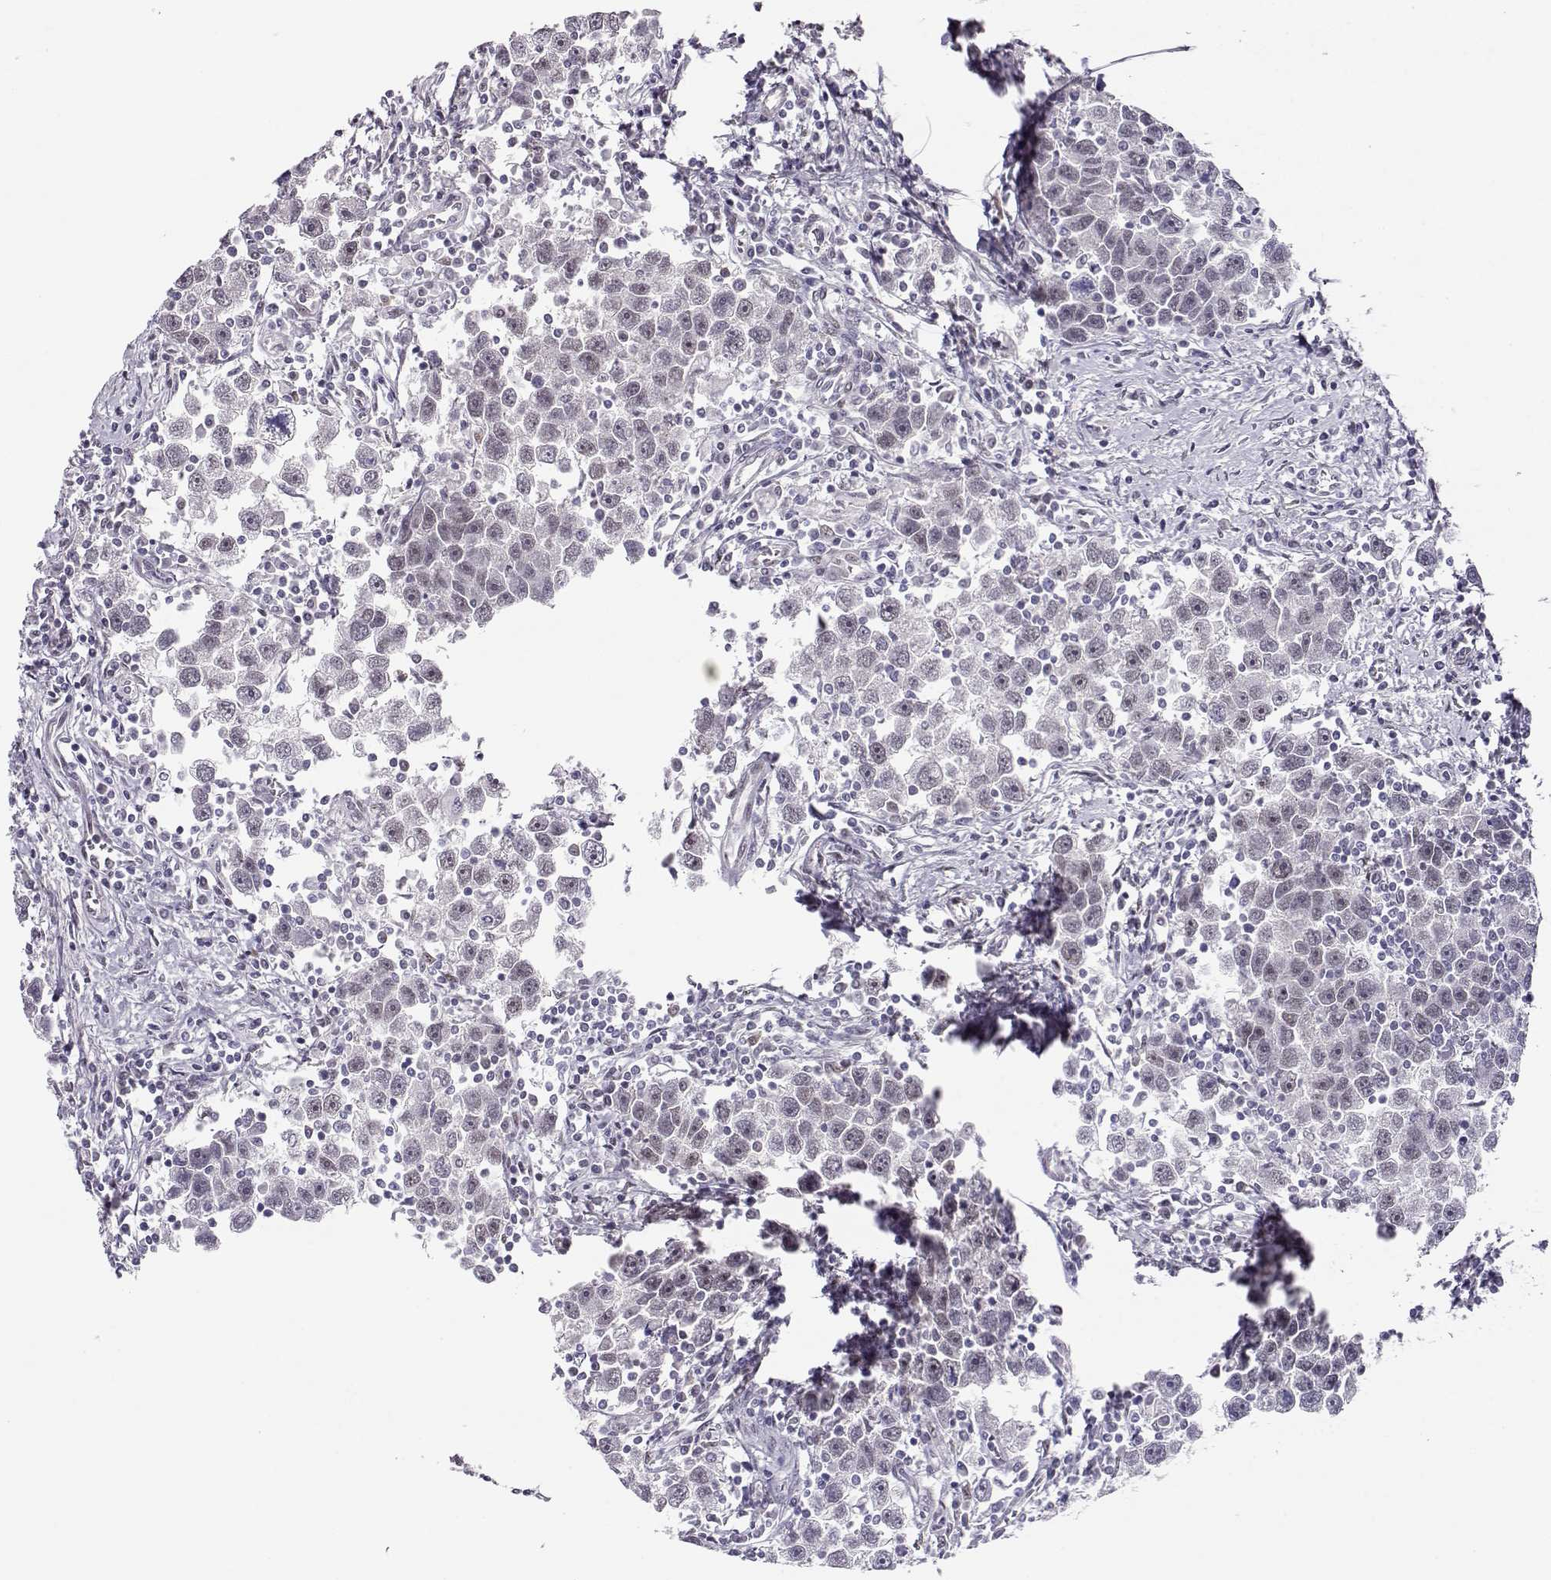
{"staining": {"intensity": "negative", "quantity": "none", "location": "none"}, "tissue": "testis cancer", "cell_type": "Tumor cells", "image_type": "cancer", "snomed": [{"axis": "morphology", "description": "Seminoma, NOS"}, {"axis": "topography", "description": "Testis"}], "caption": "Immunohistochemical staining of human testis seminoma reveals no significant positivity in tumor cells. Brightfield microscopy of IHC stained with DAB (brown) and hematoxylin (blue), captured at high magnification.", "gene": "POLI", "patient": {"sex": "male", "age": 30}}